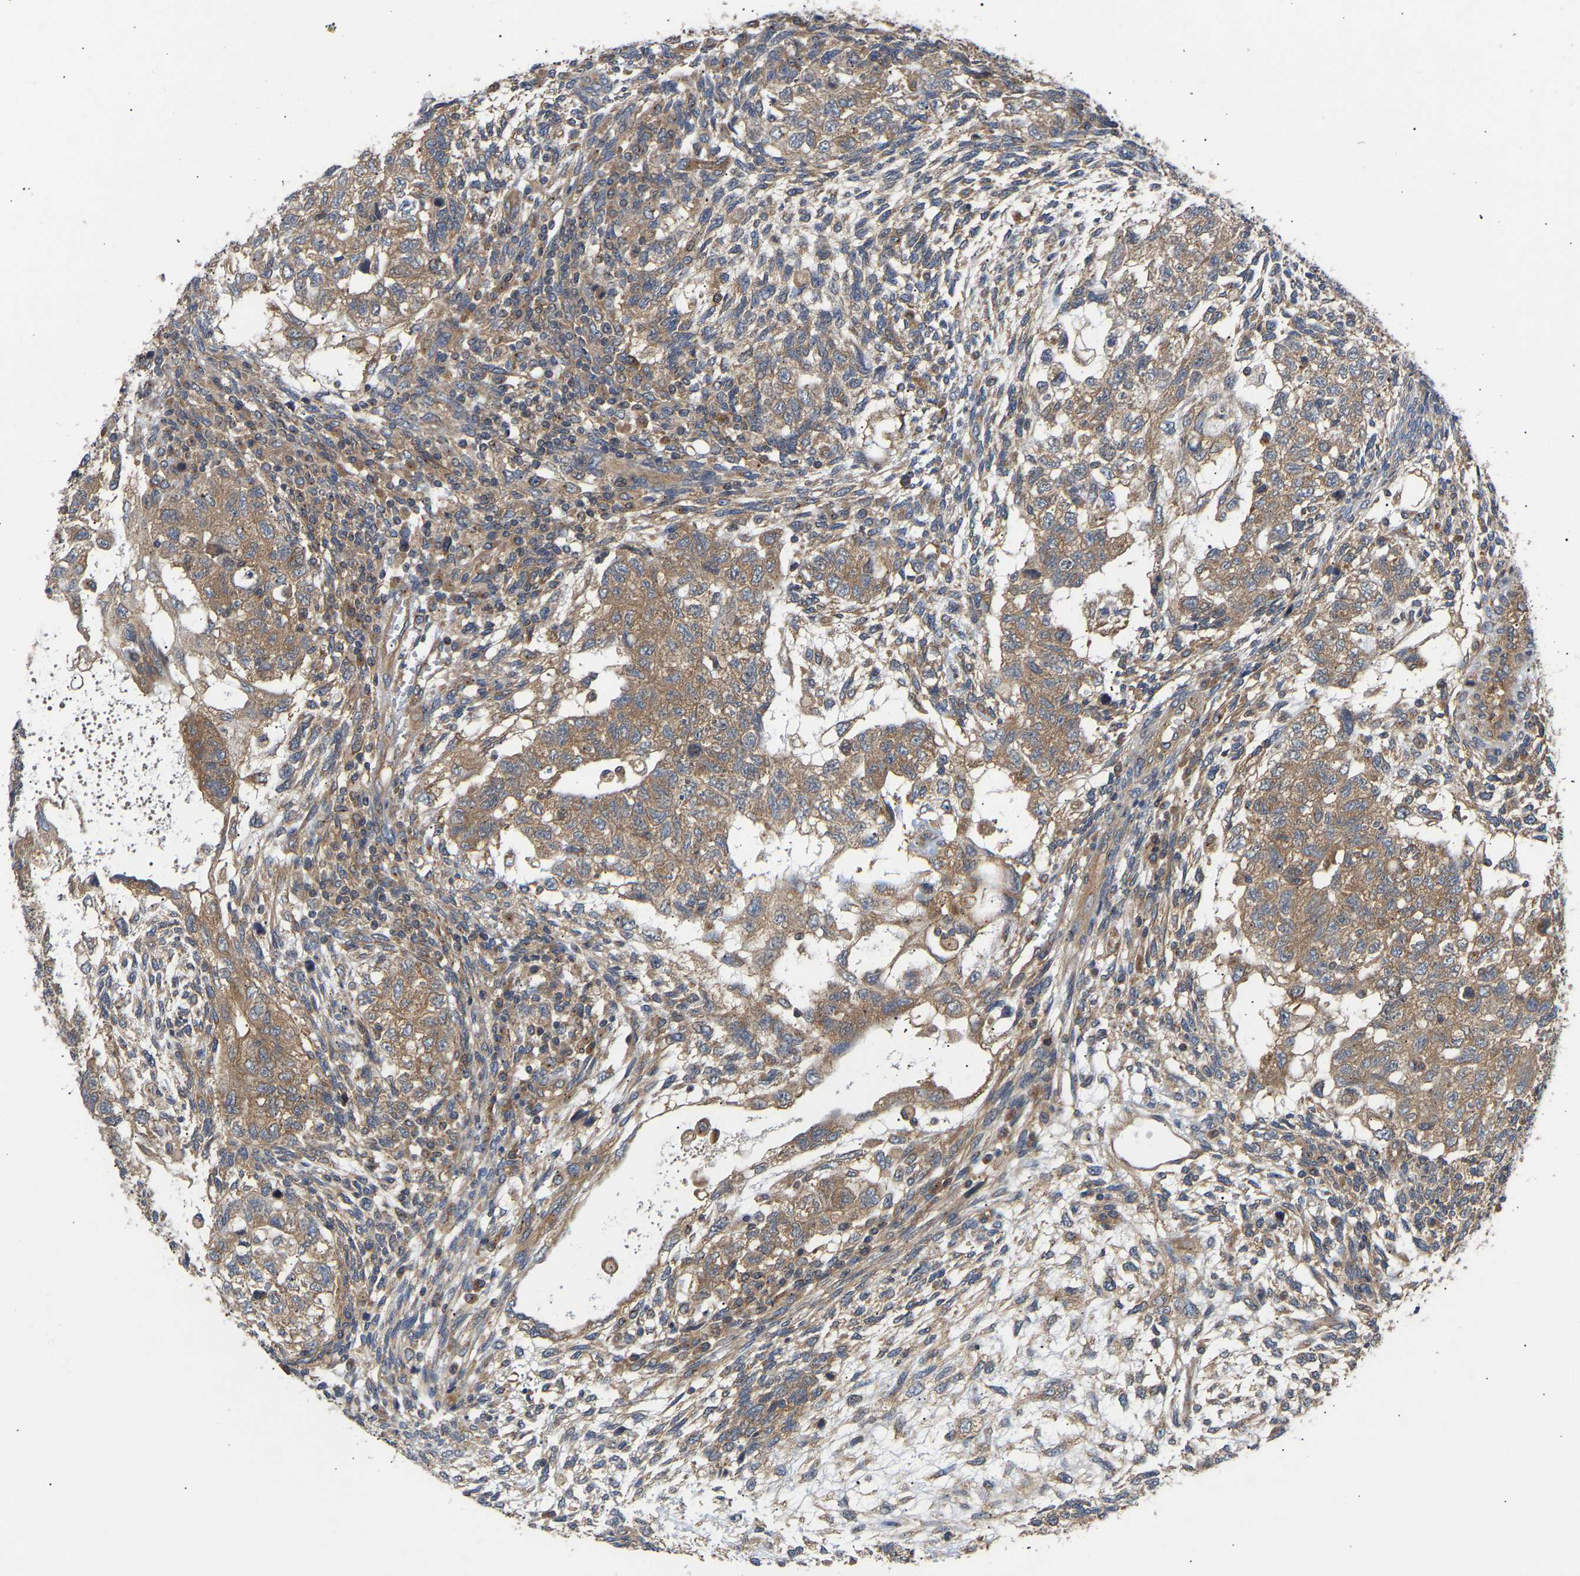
{"staining": {"intensity": "moderate", "quantity": ">75%", "location": "cytoplasmic/membranous"}, "tissue": "testis cancer", "cell_type": "Tumor cells", "image_type": "cancer", "snomed": [{"axis": "morphology", "description": "Normal tissue, NOS"}, {"axis": "morphology", "description": "Carcinoma, Embryonal, NOS"}, {"axis": "topography", "description": "Testis"}], "caption": "Testis embryonal carcinoma was stained to show a protein in brown. There is medium levels of moderate cytoplasmic/membranous positivity in about >75% of tumor cells. The staining was performed using DAB (3,3'-diaminobenzidine) to visualize the protein expression in brown, while the nuclei were stained in blue with hematoxylin (Magnification: 20x).", "gene": "LAPTM4B", "patient": {"sex": "male", "age": 36}}